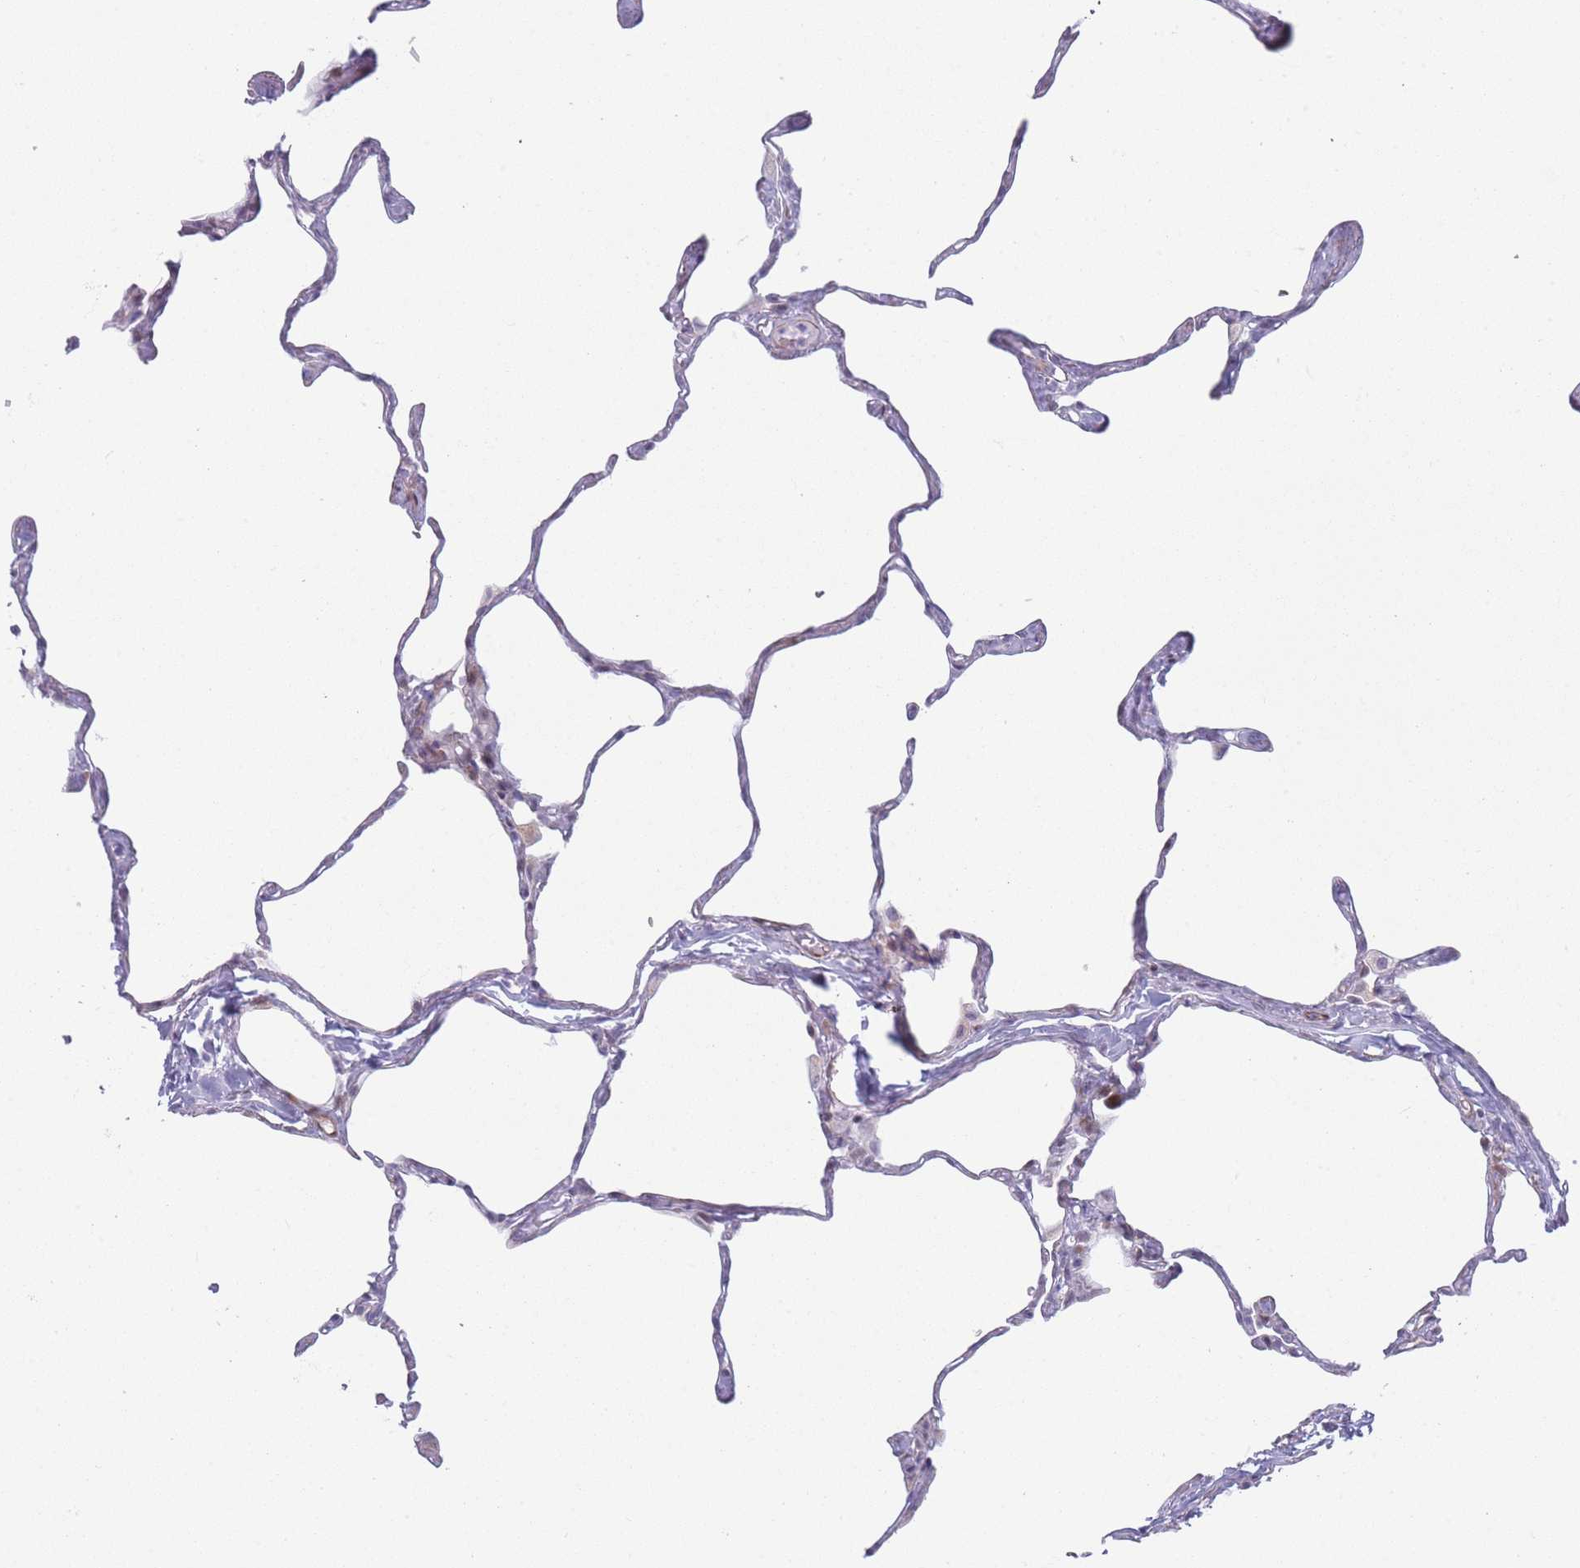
{"staining": {"intensity": "weak", "quantity": "<25%", "location": "cytoplasmic/membranous"}, "tissue": "lung", "cell_type": "Alveolar cells", "image_type": "normal", "snomed": [{"axis": "morphology", "description": "Normal tissue, NOS"}, {"axis": "topography", "description": "Lung"}], "caption": "The micrograph shows no staining of alveolar cells in normal lung. (DAB immunohistochemistry (IHC) visualized using brightfield microscopy, high magnification).", "gene": "IFNA10", "patient": {"sex": "male", "age": 65}}